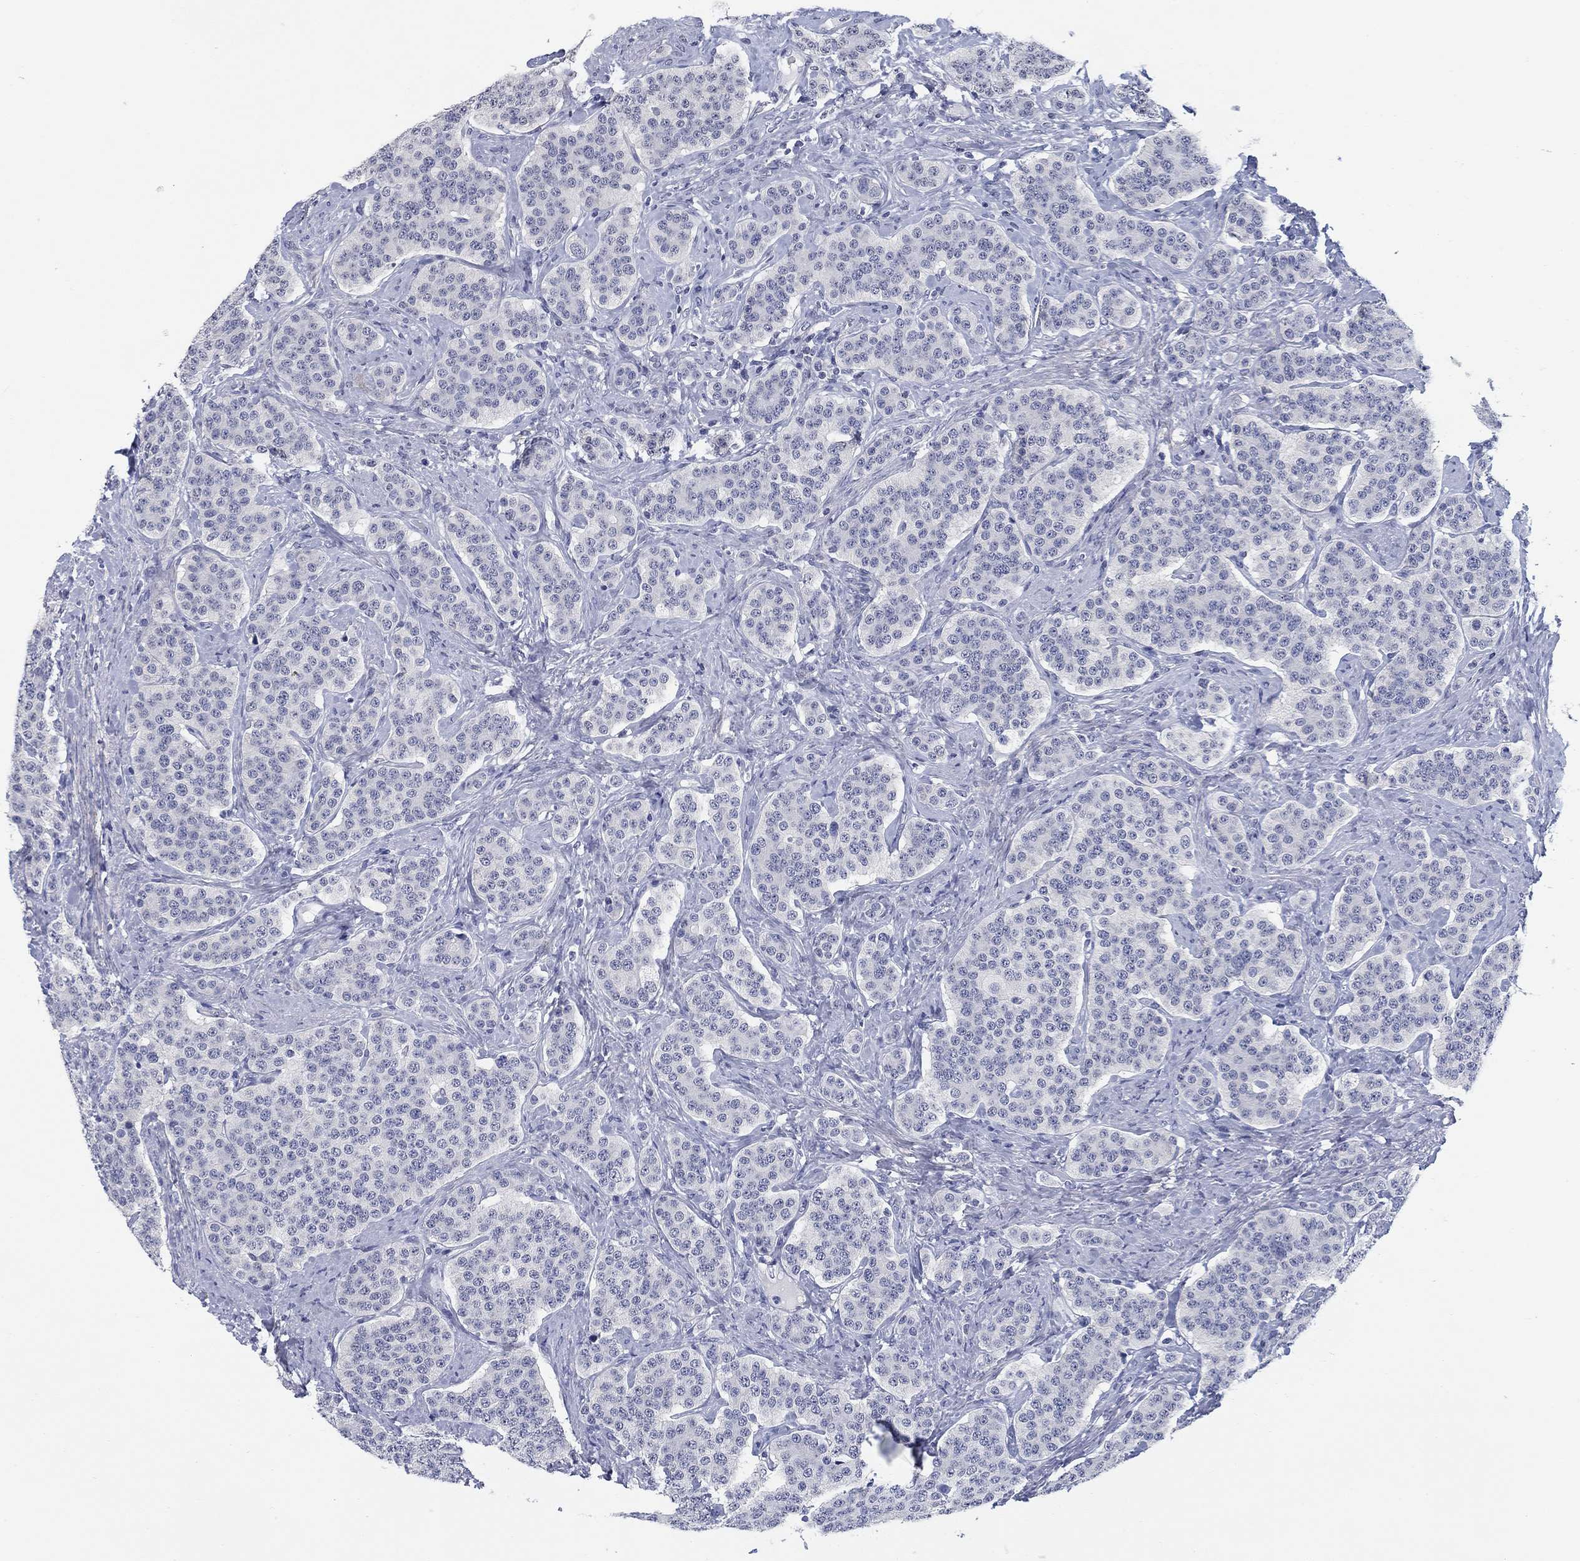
{"staining": {"intensity": "negative", "quantity": "none", "location": "none"}, "tissue": "carcinoid", "cell_type": "Tumor cells", "image_type": "cancer", "snomed": [{"axis": "morphology", "description": "Carcinoid, malignant, NOS"}, {"axis": "topography", "description": "Small intestine"}], "caption": "Immunohistochemistry photomicrograph of neoplastic tissue: human carcinoid (malignant) stained with DAB exhibits no significant protein staining in tumor cells.", "gene": "OTUB2", "patient": {"sex": "female", "age": 58}}